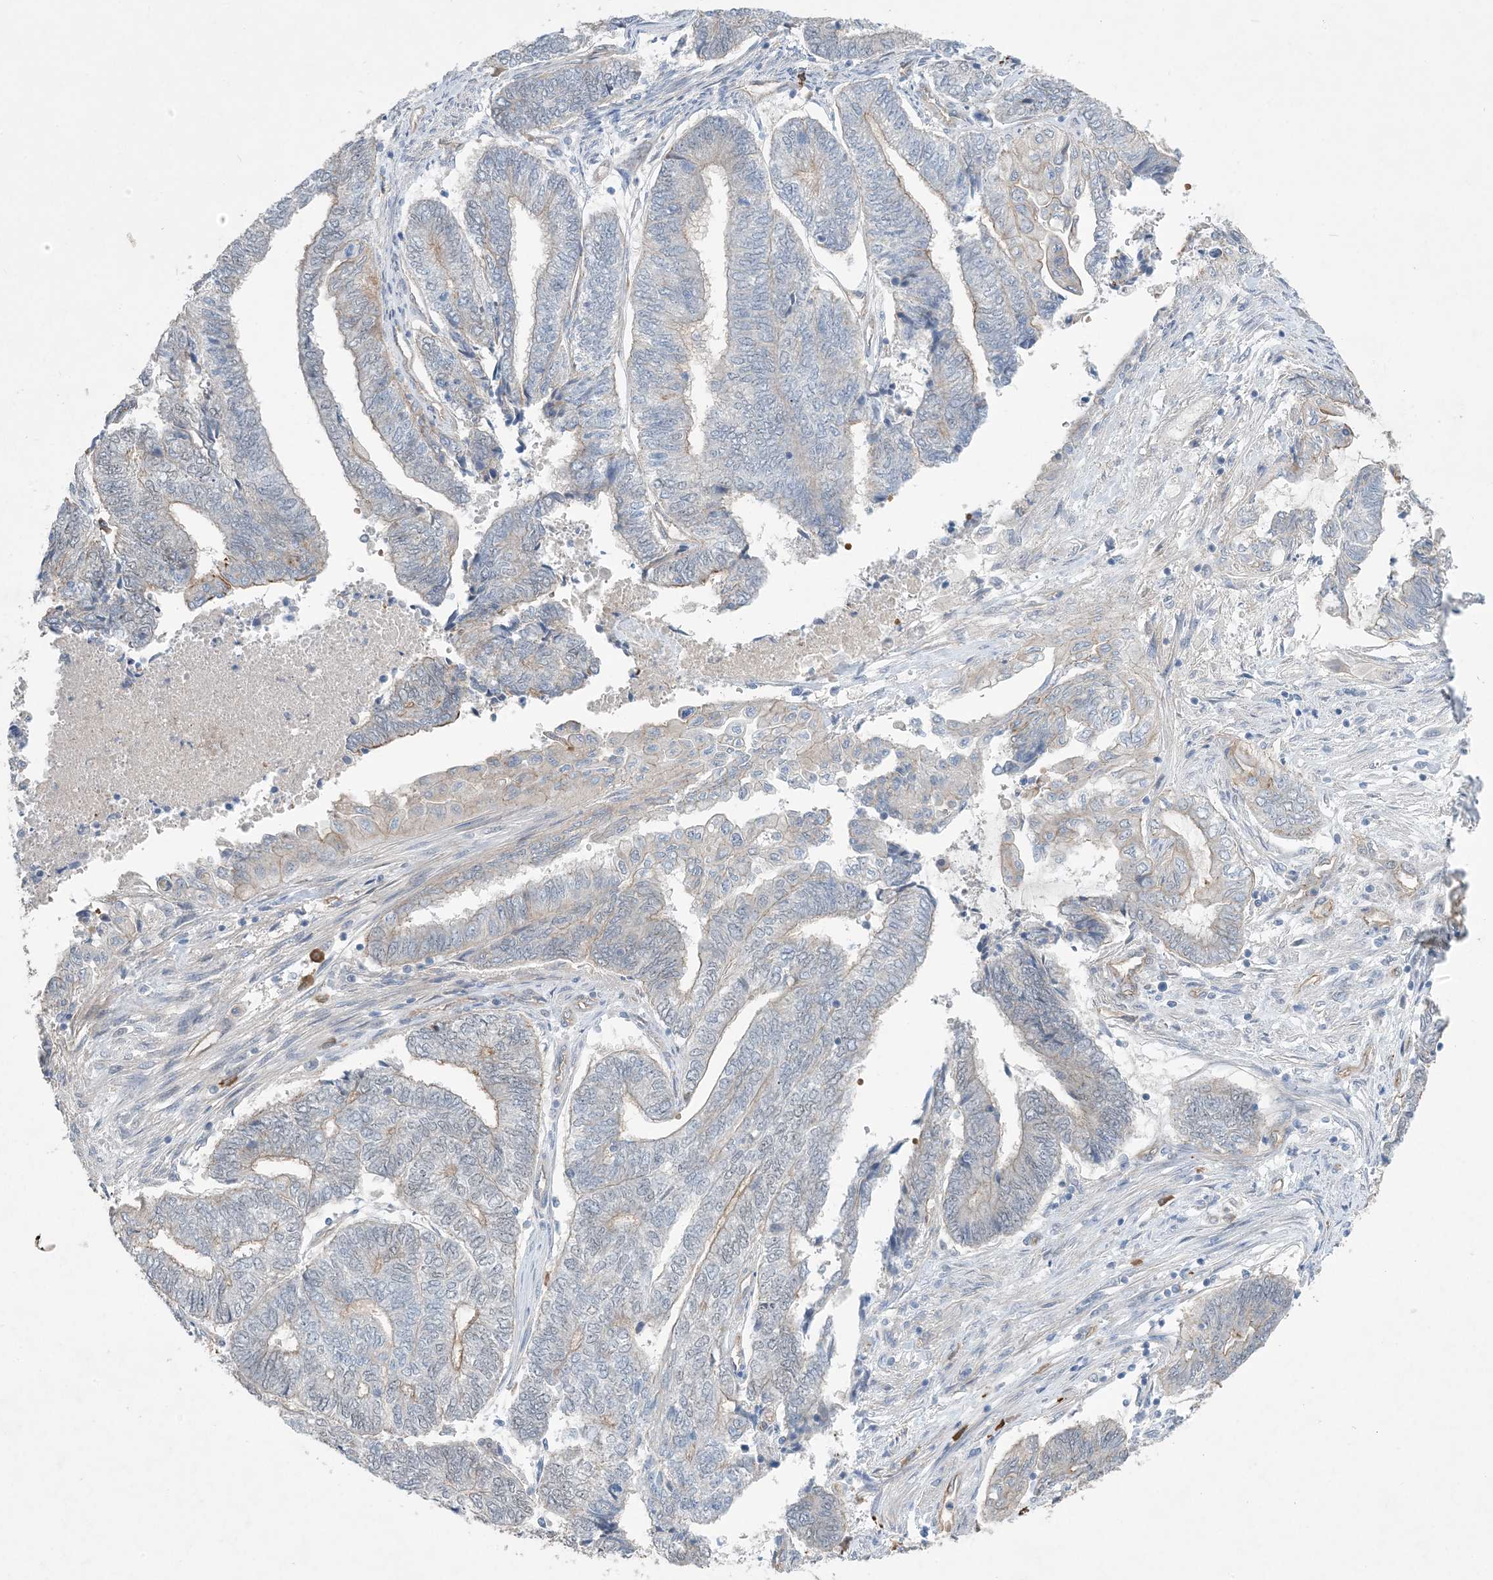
{"staining": {"intensity": "negative", "quantity": "none", "location": "none"}, "tissue": "endometrial cancer", "cell_type": "Tumor cells", "image_type": "cancer", "snomed": [{"axis": "morphology", "description": "Adenocarcinoma, NOS"}, {"axis": "topography", "description": "Uterus"}, {"axis": "topography", "description": "Endometrium"}], "caption": "Immunohistochemical staining of endometrial cancer (adenocarcinoma) exhibits no significant staining in tumor cells.", "gene": "AOC1", "patient": {"sex": "female", "age": 70}}